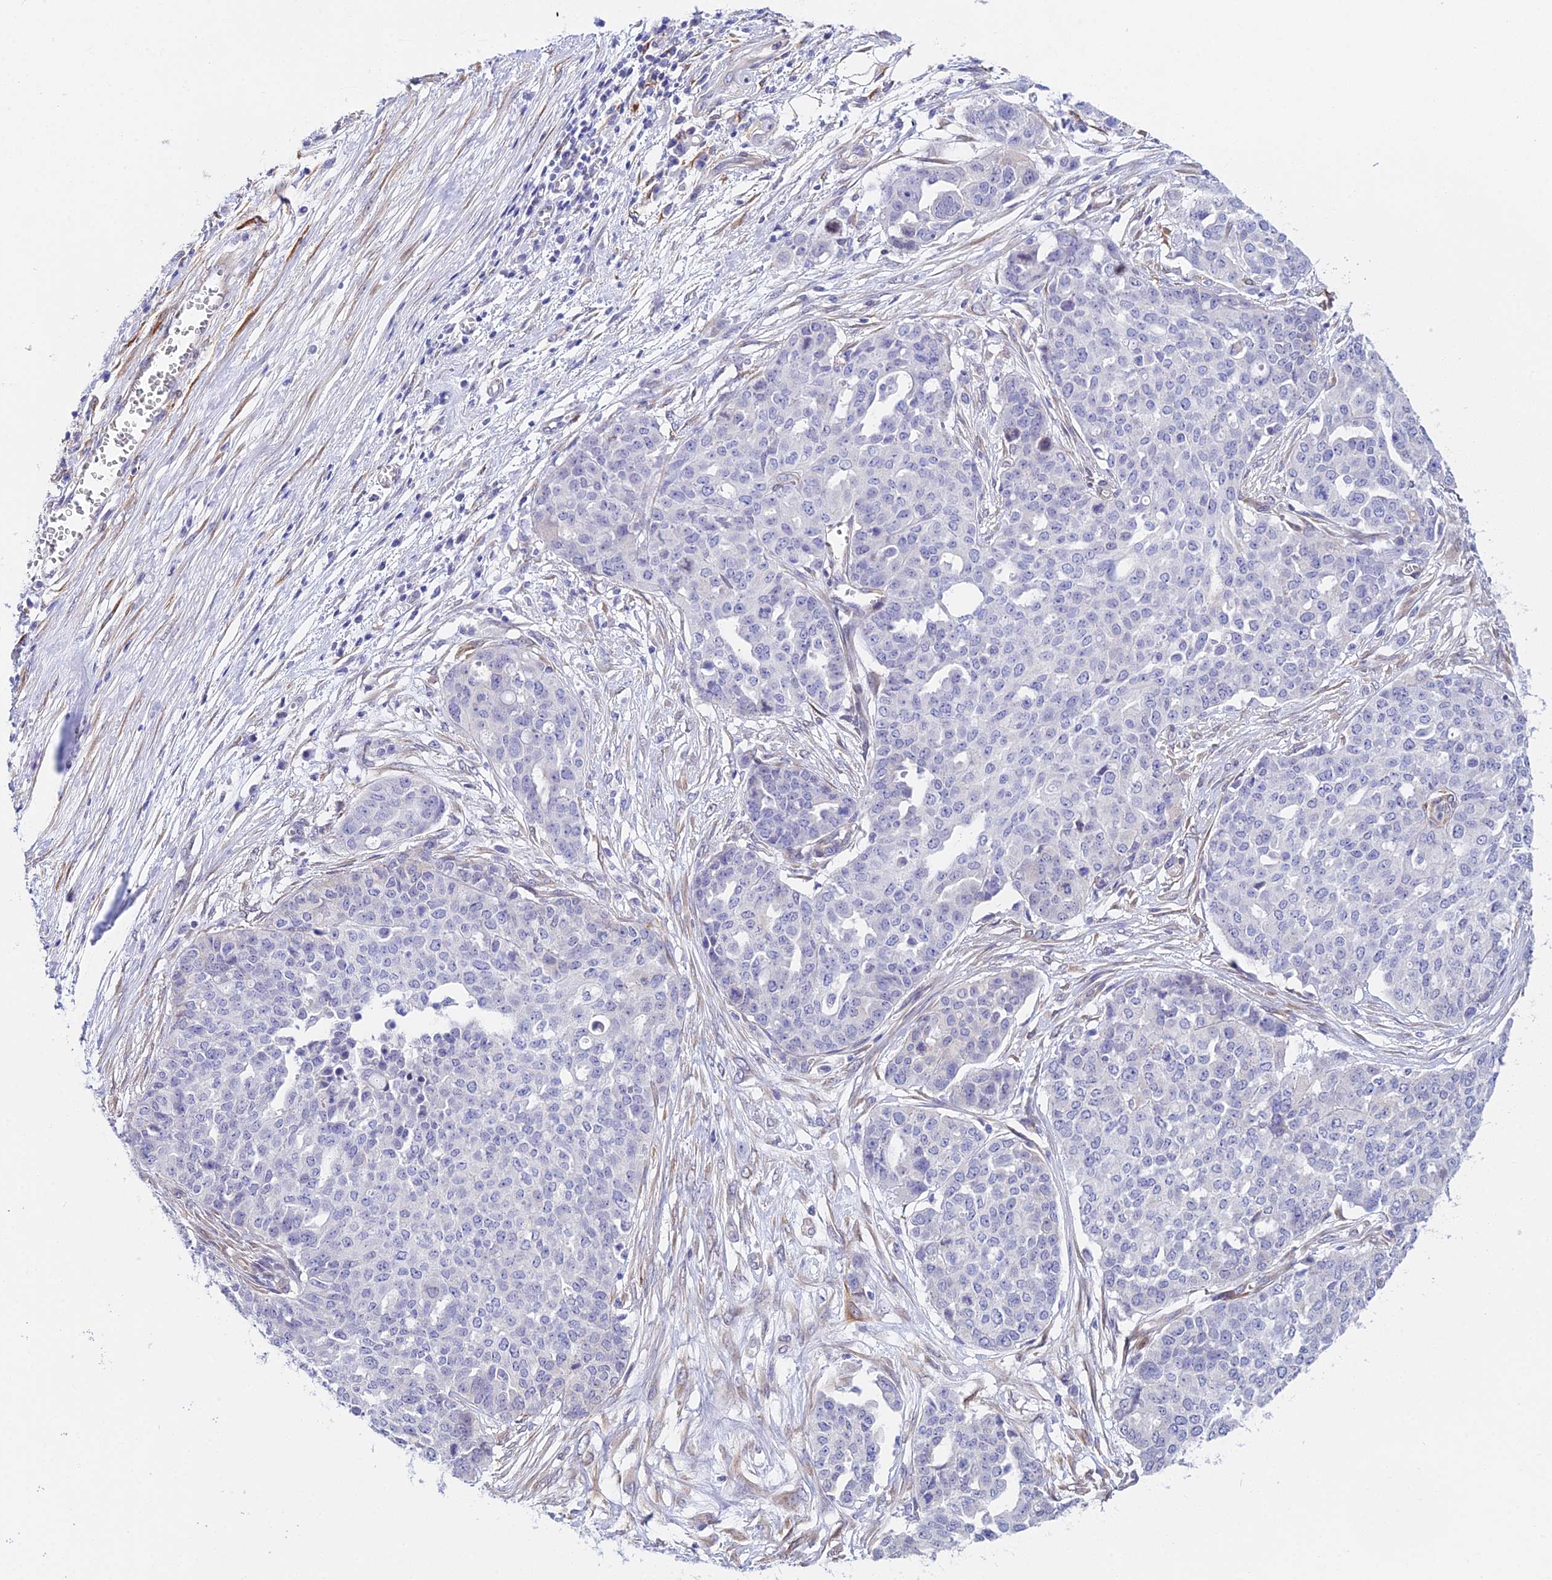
{"staining": {"intensity": "negative", "quantity": "none", "location": "none"}, "tissue": "ovarian cancer", "cell_type": "Tumor cells", "image_type": "cancer", "snomed": [{"axis": "morphology", "description": "Cystadenocarcinoma, serous, NOS"}, {"axis": "topography", "description": "Soft tissue"}, {"axis": "topography", "description": "Ovary"}], "caption": "Immunohistochemistry (IHC) image of ovarian cancer (serous cystadenocarcinoma) stained for a protein (brown), which displays no positivity in tumor cells.", "gene": "MXRA7", "patient": {"sex": "female", "age": 57}}